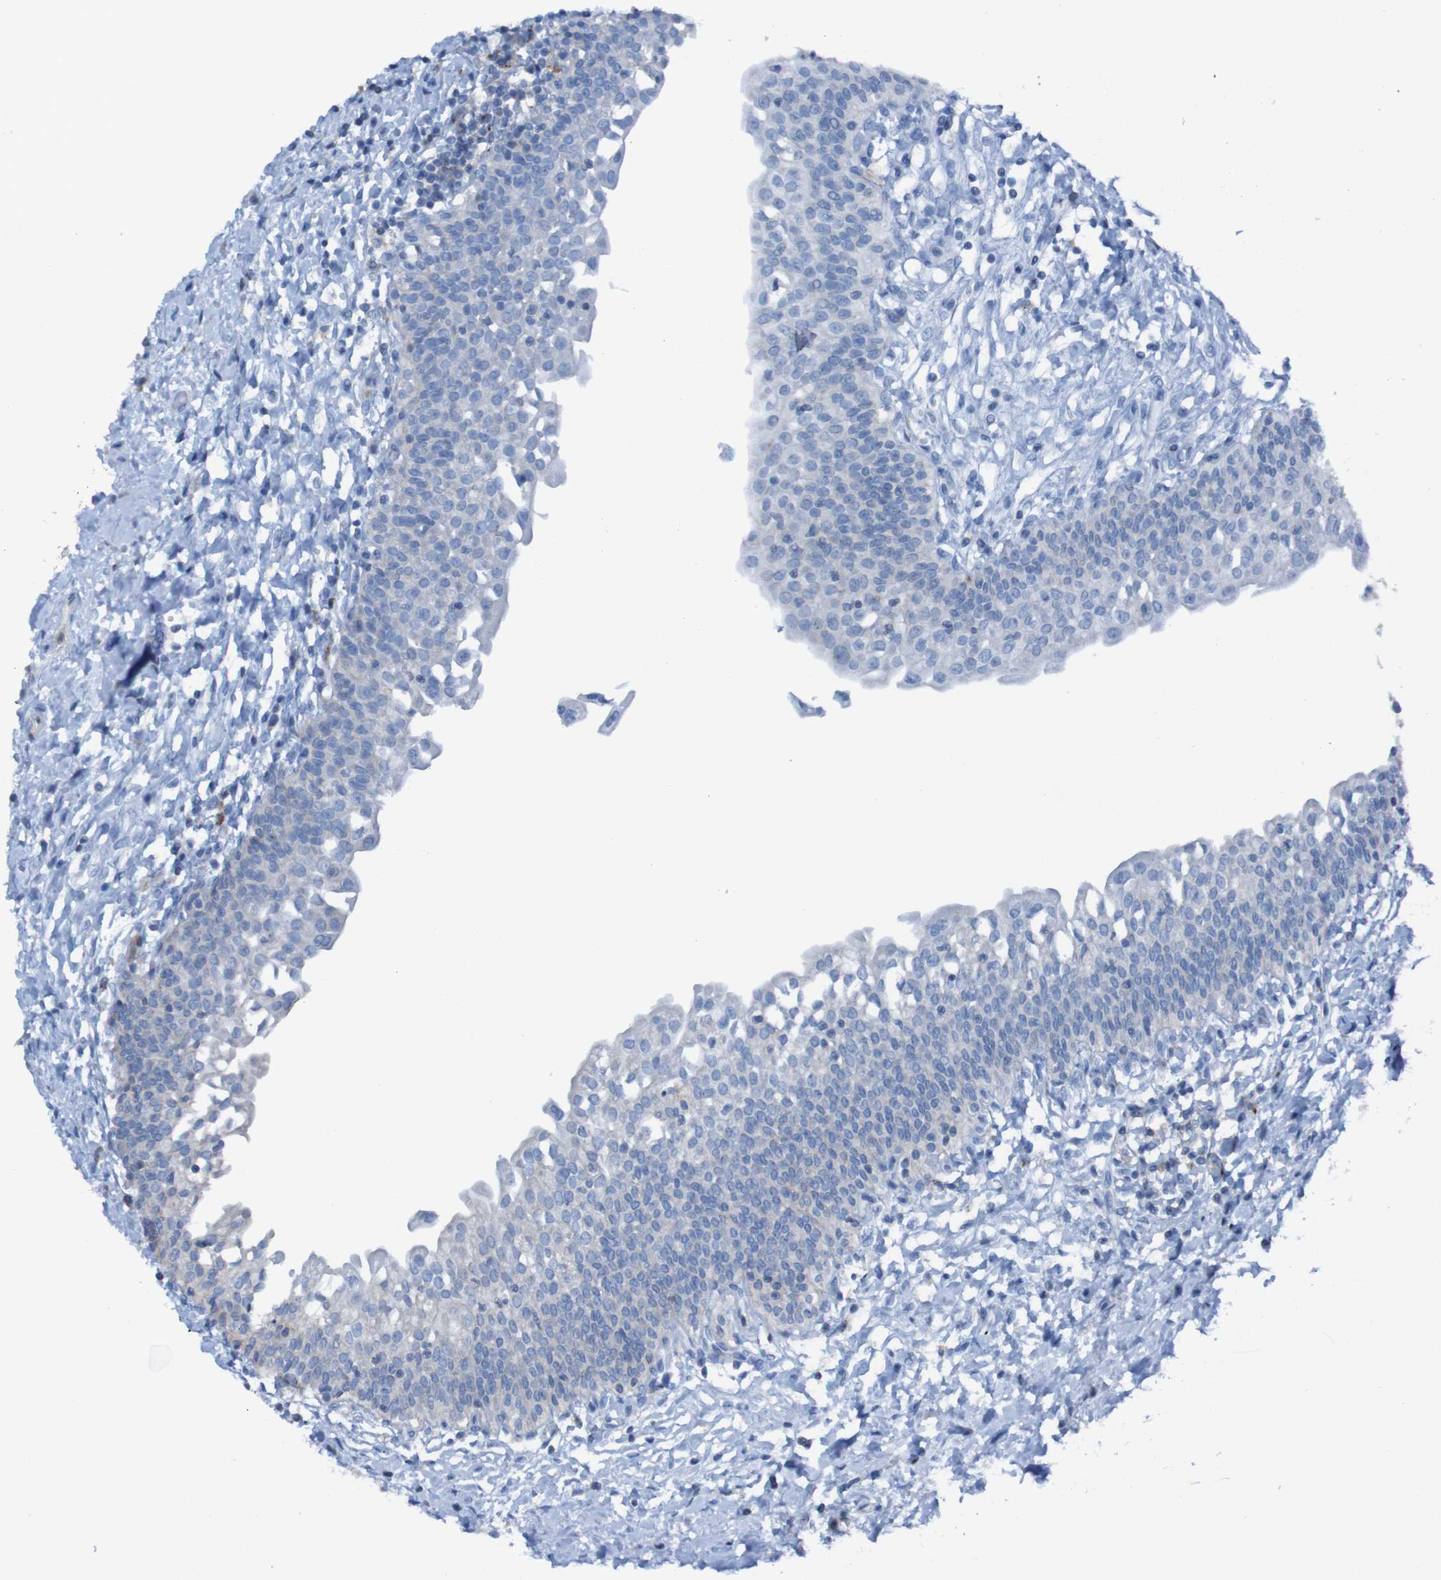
{"staining": {"intensity": "weak", "quantity": "<25%", "location": "cytoplasmic/membranous"}, "tissue": "urinary bladder", "cell_type": "Urothelial cells", "image_type": "normal", "snomed": [{"axis": "morphology", "description": "Normal tissue, NOS"}, {"axis": "topography", "description": "Urinary bladder"}], "caption": "High magnification brightfield microscopy of unremarkable urinary bladder stained with DAB (brown) and counterstained with hematoxylin (blue): urothelial cells show no significant staining. (Stains: DAB IHC with hematoxylin counter stain, Microscopy: brightfield microscopy at high magnification).", "gene": "RNF182", "patient": {"sex": "male", "age": 55}}